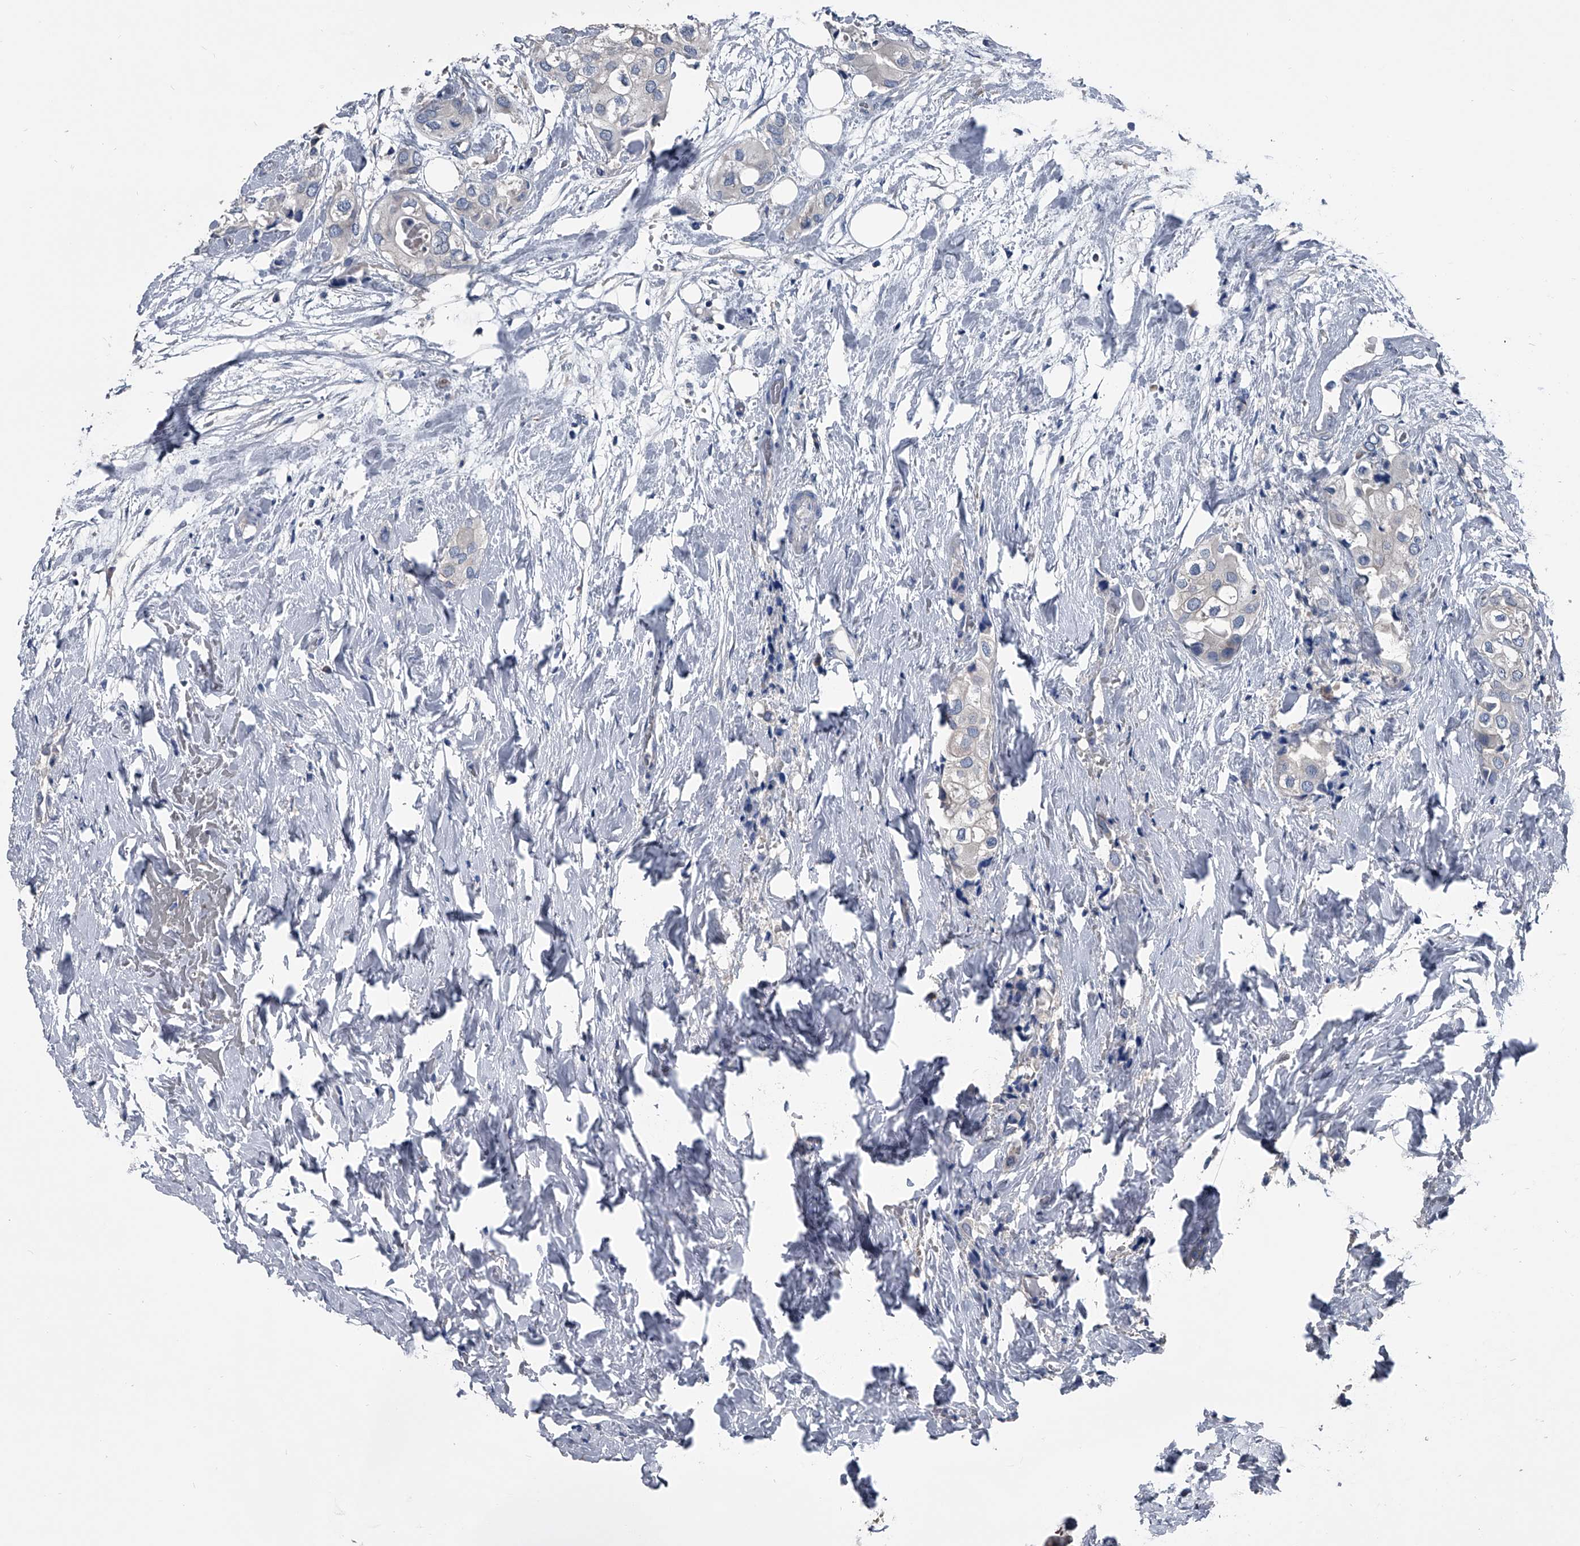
{"staining": {"intensity": "weak", "quantity": "<25%", "location": "cytoplasmic/membranous"}, "tissue": "urothelial cancer", "cell_type": "Tumor cells", "image_type": "cancer", "snomed": [{"axis": "morphology", "description": "Urothelial carcinoma, High grade"}, {"axis": "topography", "description": "Urinary bladder"}], "caption": "A high-resolution histopathology image shows immunohistochemistry staining of urothelial cancer, which shows no significant expression in tumor cells. Brightfield microscopy of IHC stained with DAB (brown) and hematoxylin (blue), captured at high magnification.", "gene": "KIF13A", "patient": {"sex": "male", "age": 64}}